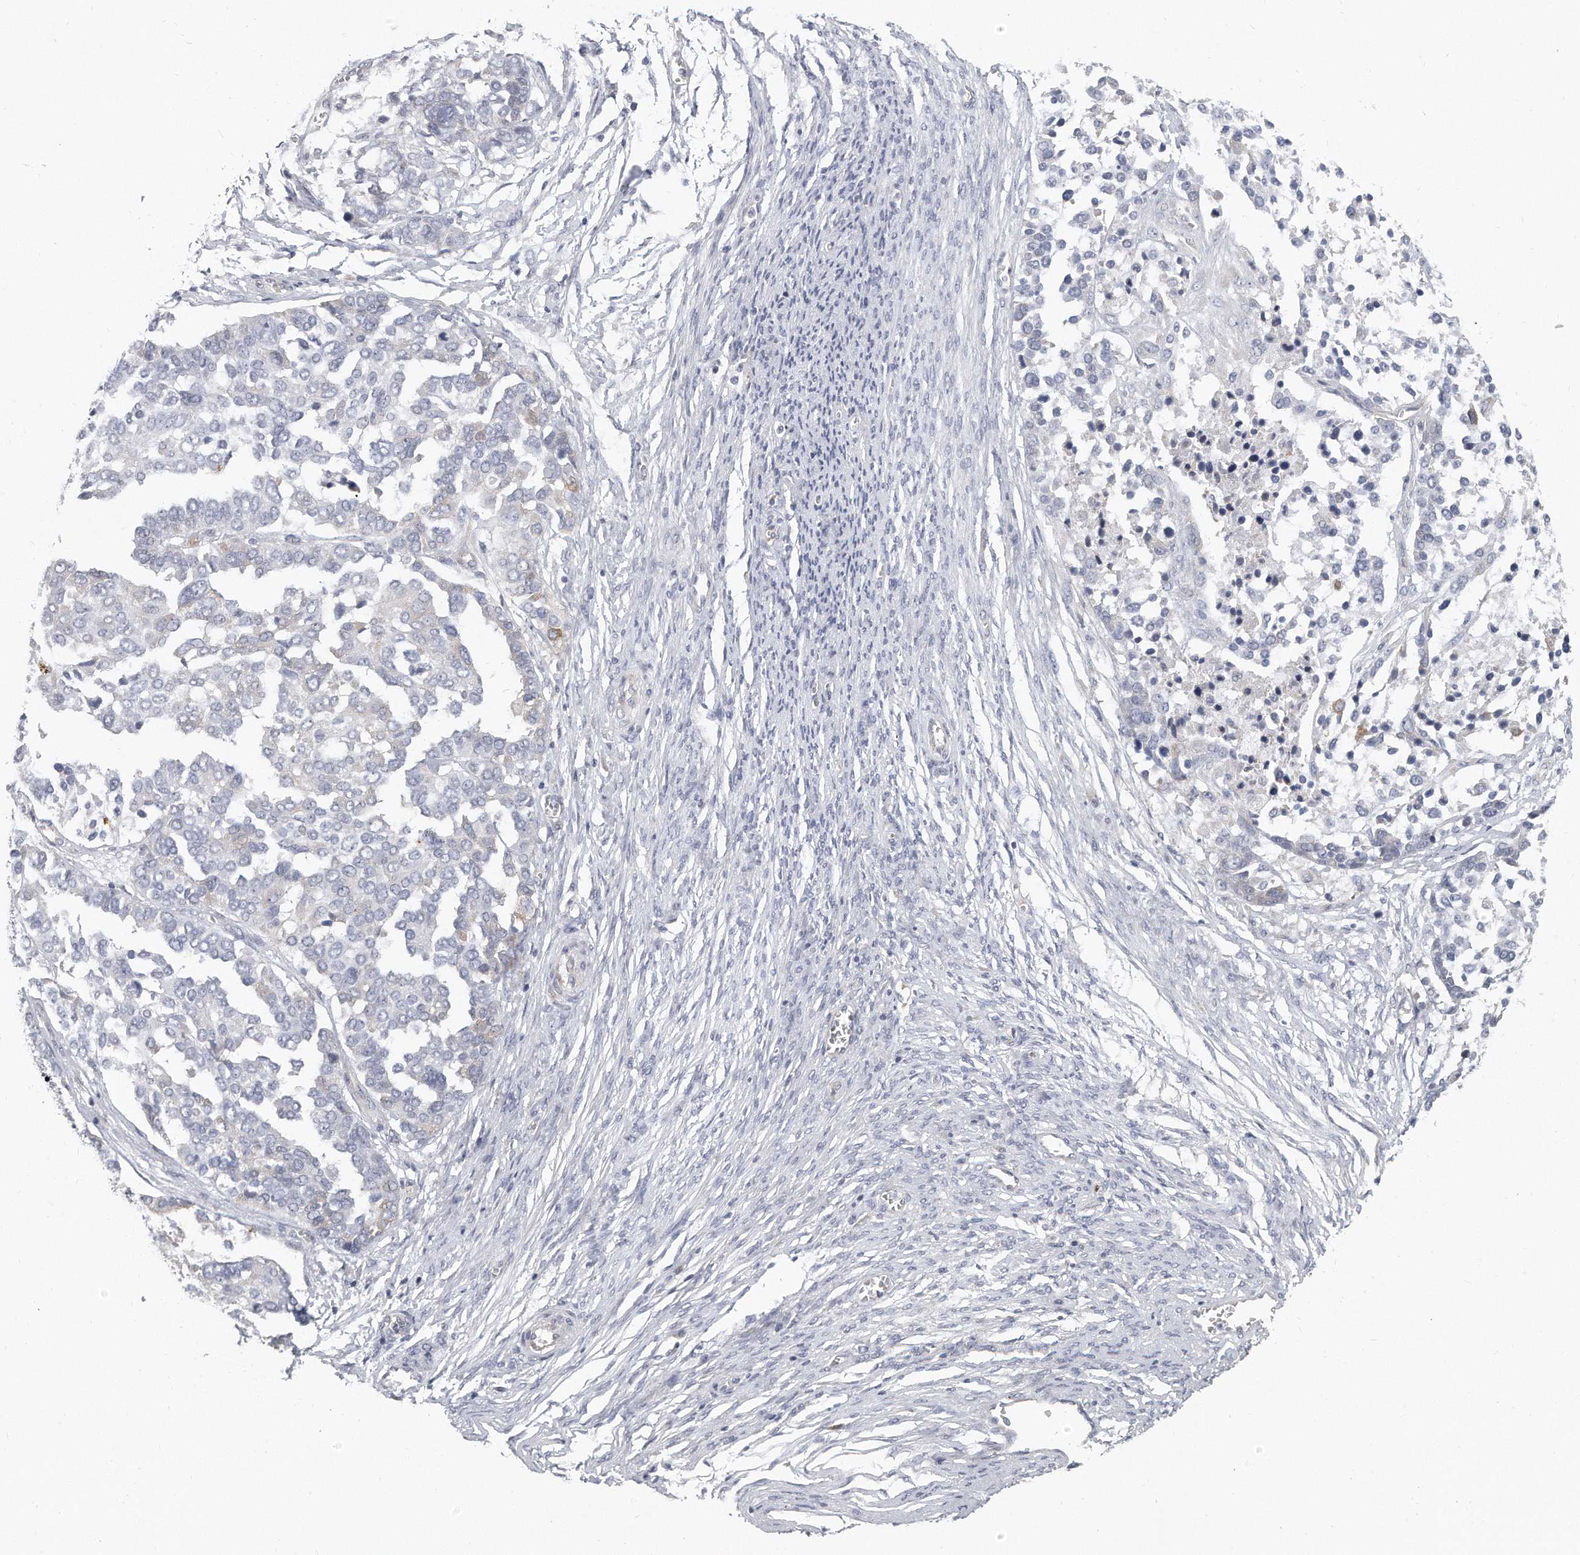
{"staining": {"intensity": "negative", "quantity": "none", "location": "none"}, "tissue": "ovarian cancer", "cell_type": "Tumor cells", "image_type": "cancer", "snomed": [{"axis": "morphology", "description": "Cystadenocarcinoma, serous, NOS"}, {"axis": "topography", "description": "Ovary"}], "caption": "The IHC micrograph has no significant expression in tumor cells of serous cystadenocarcinoma (ovarian) tissue.", "gene": "PLEKHA6", "patient": {"sex": "female", "age": 44}}